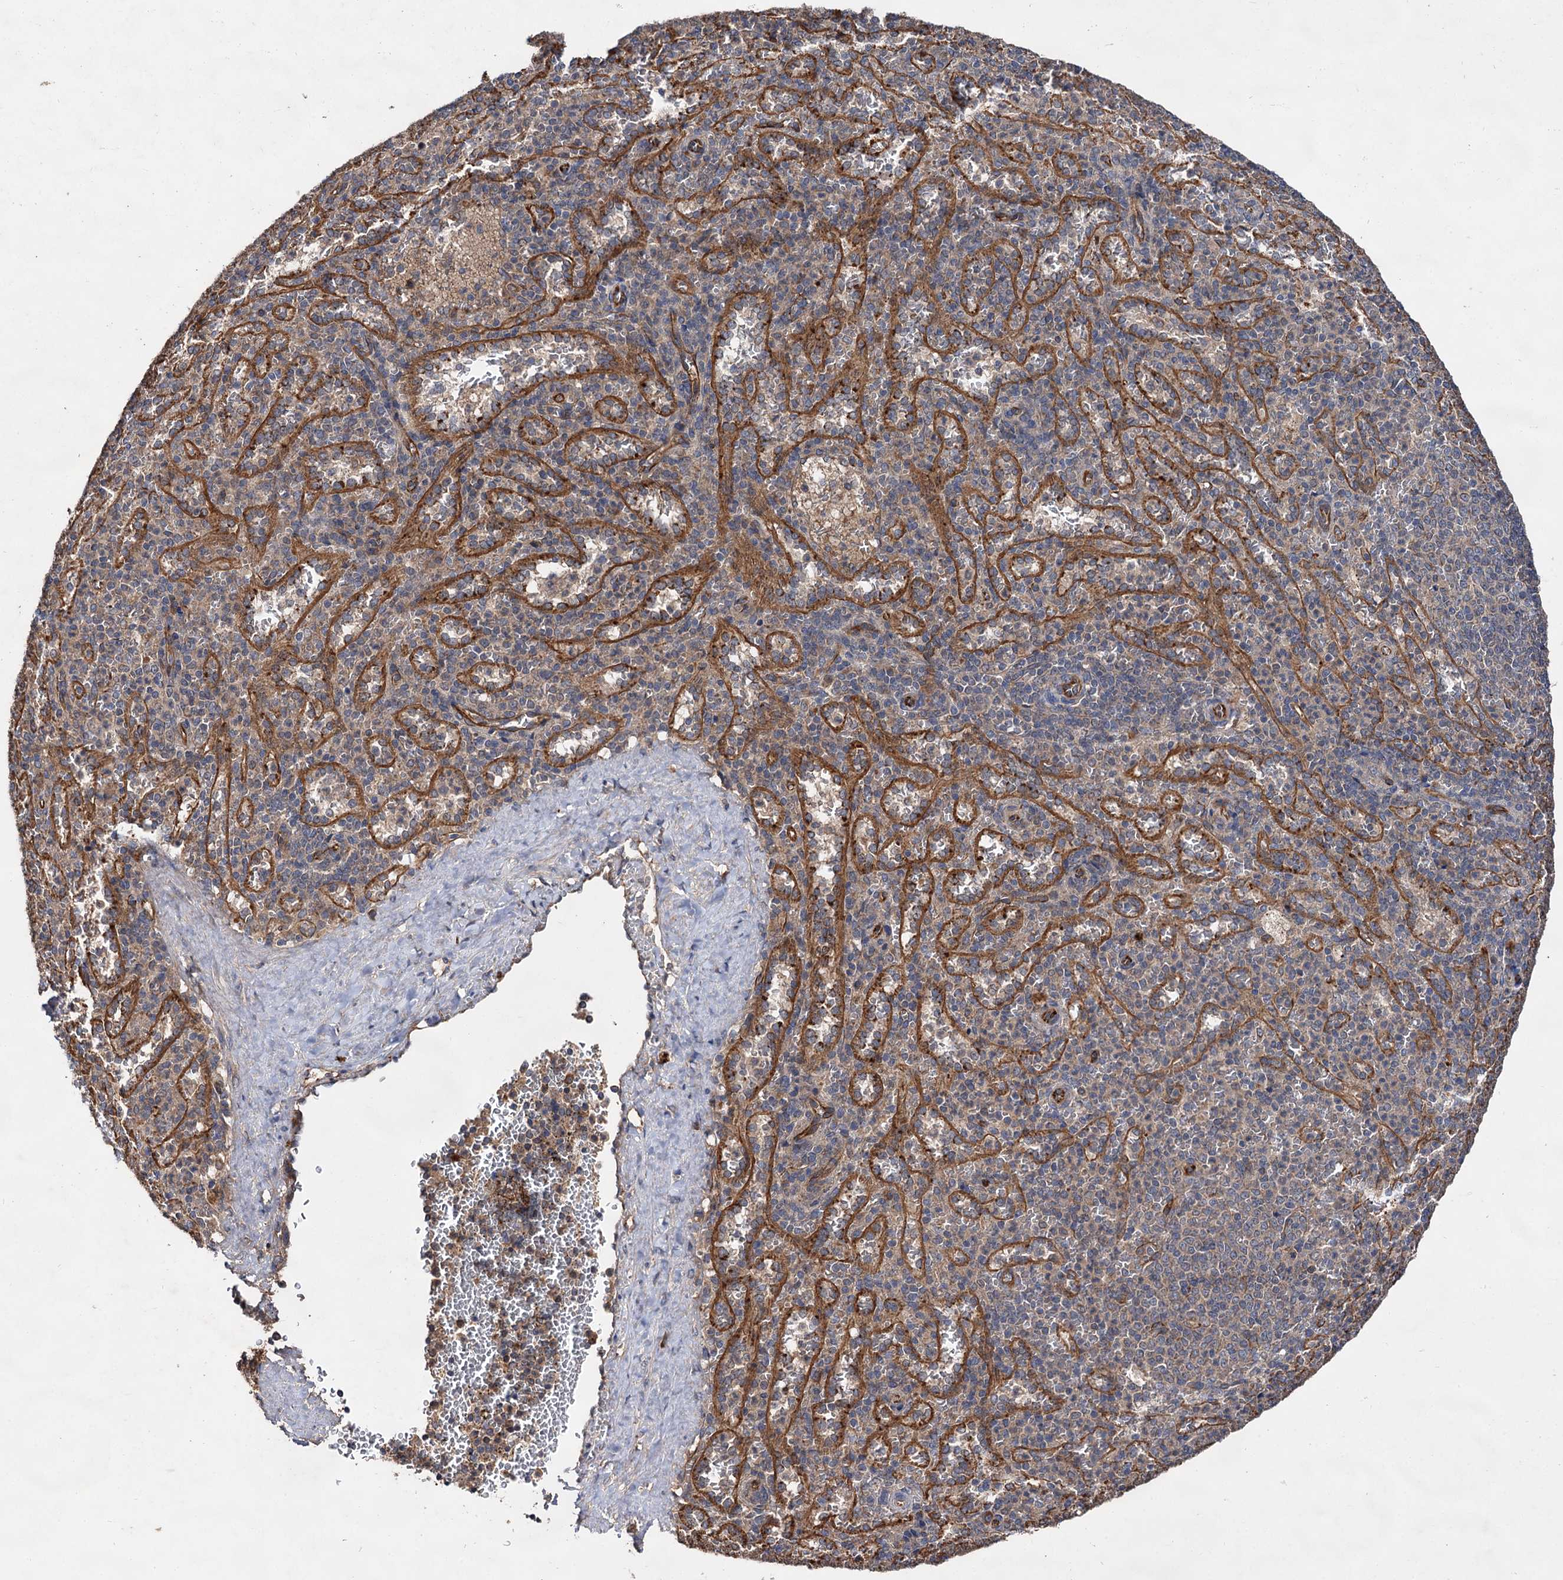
{"staining": {"intensity": "negative", "quantity": "none", "location": "none"}, "tissue": "spleen", "cell_type": "Cells in red pulp", "image_type": "normal", "snomed": [{"axis": "morphology", "description": "Normal tissue, NOS"}, {"axis": "topography", "description": "Spleen"}], "caption": "IHC image of benign spleen: spleen stained with DAB exhibits no significant protein staining in cells in red pulp. (Immunohistochemistry (ihc), brightfield microscopy, high magnification).", "gene": "TEX9", "patient": {"sex": "female", "age": 21}}